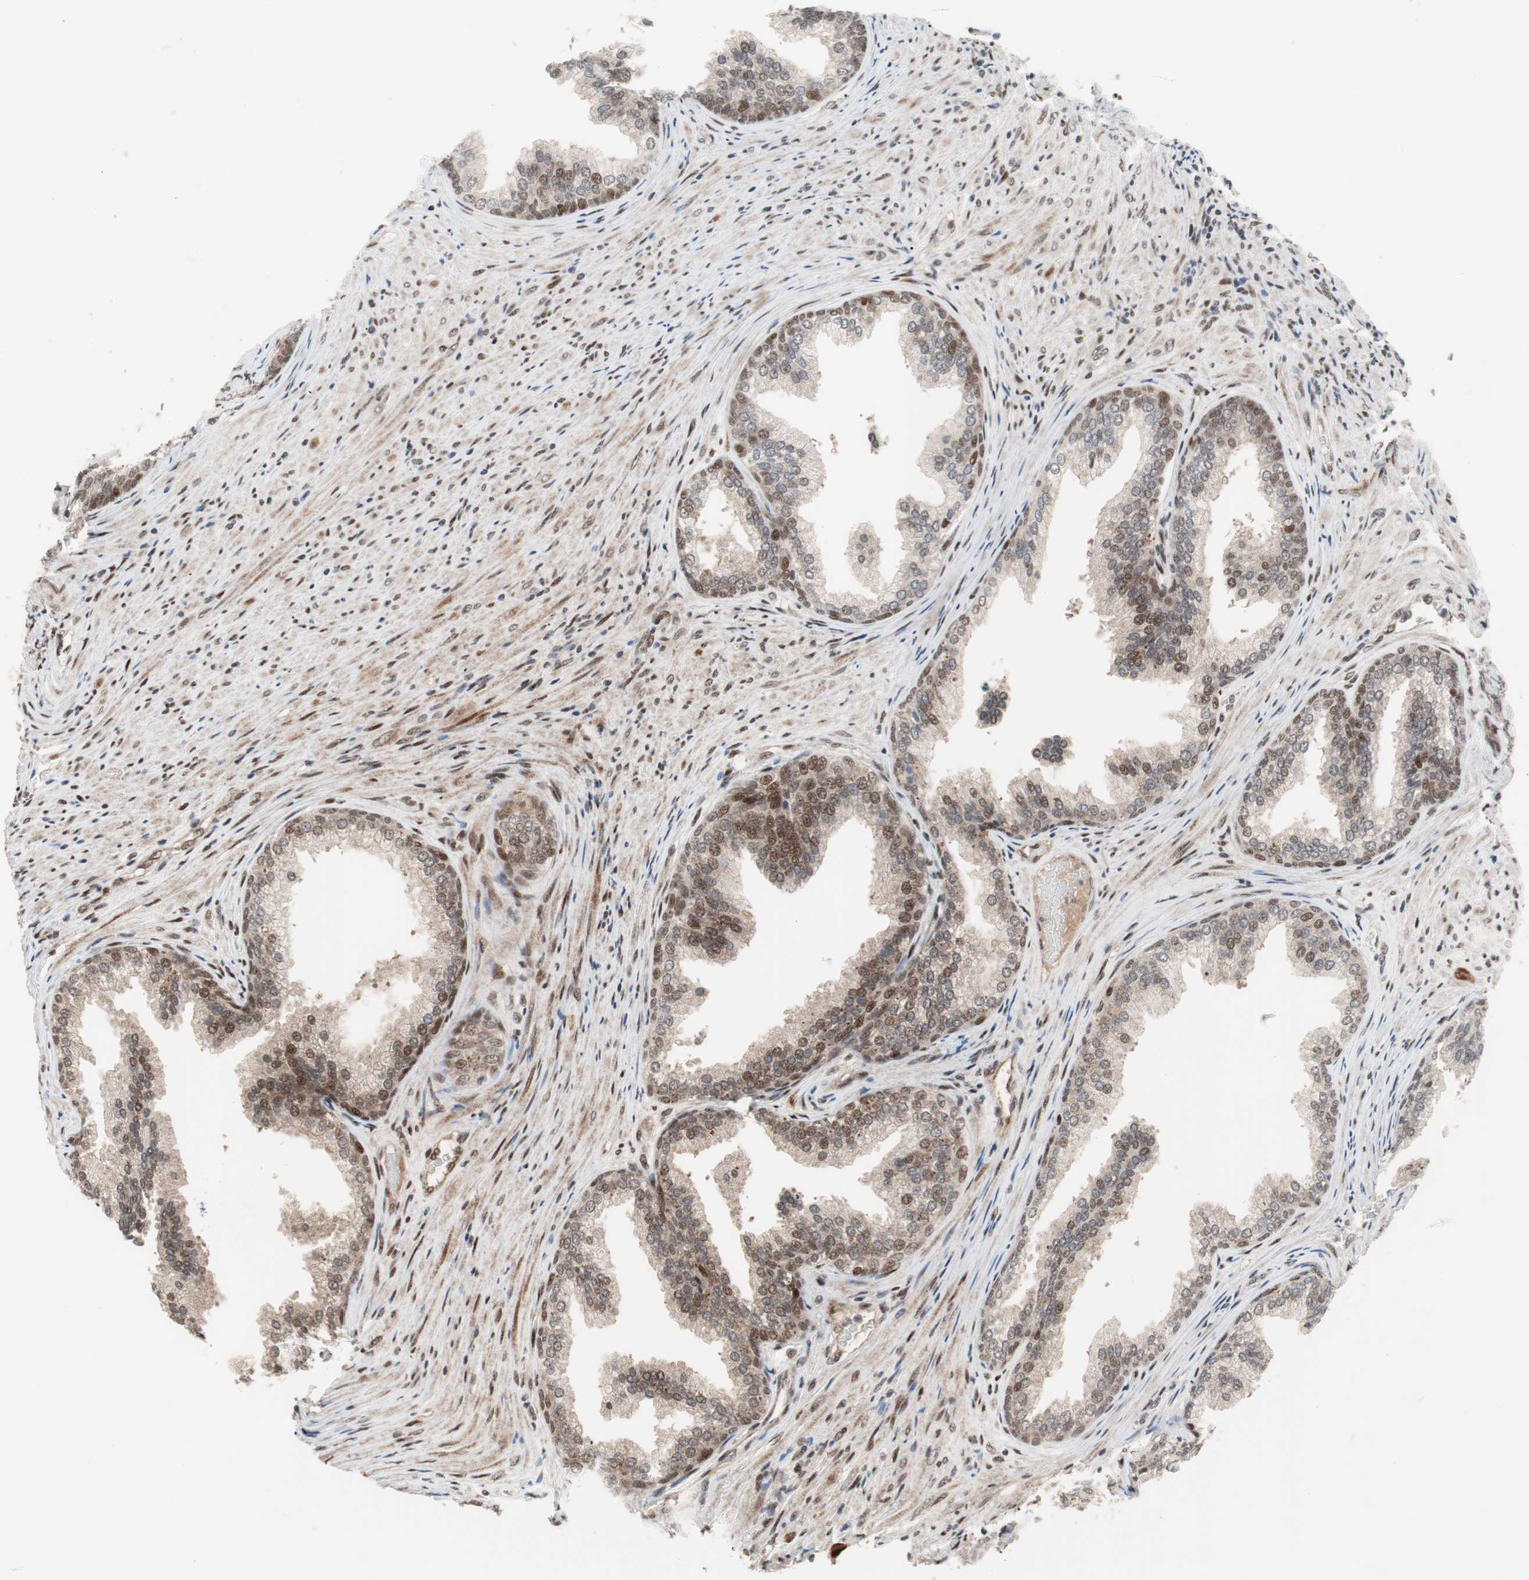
{"staining": {"intensity": "moderate", "quantity": ">75%", "location": "cytoplasmic/membranous,nuclear"}, "tissue": "prostate", "cell_type": "Glandular cells", "image_type": "normal", "snomed": [{"axis": "morphology", "description": "Normal tissue, NOS"}, {"axis": "topography", "description": "Prostate"}], "caption": "Protein expression analysis of unremarkable human prostate reveals moderate cytoplasmic/membranous,nuclear expression in approximately >75% of glandular cells.", "gene": "TCF12", "patient": {"sex": "male", "age": 76}}